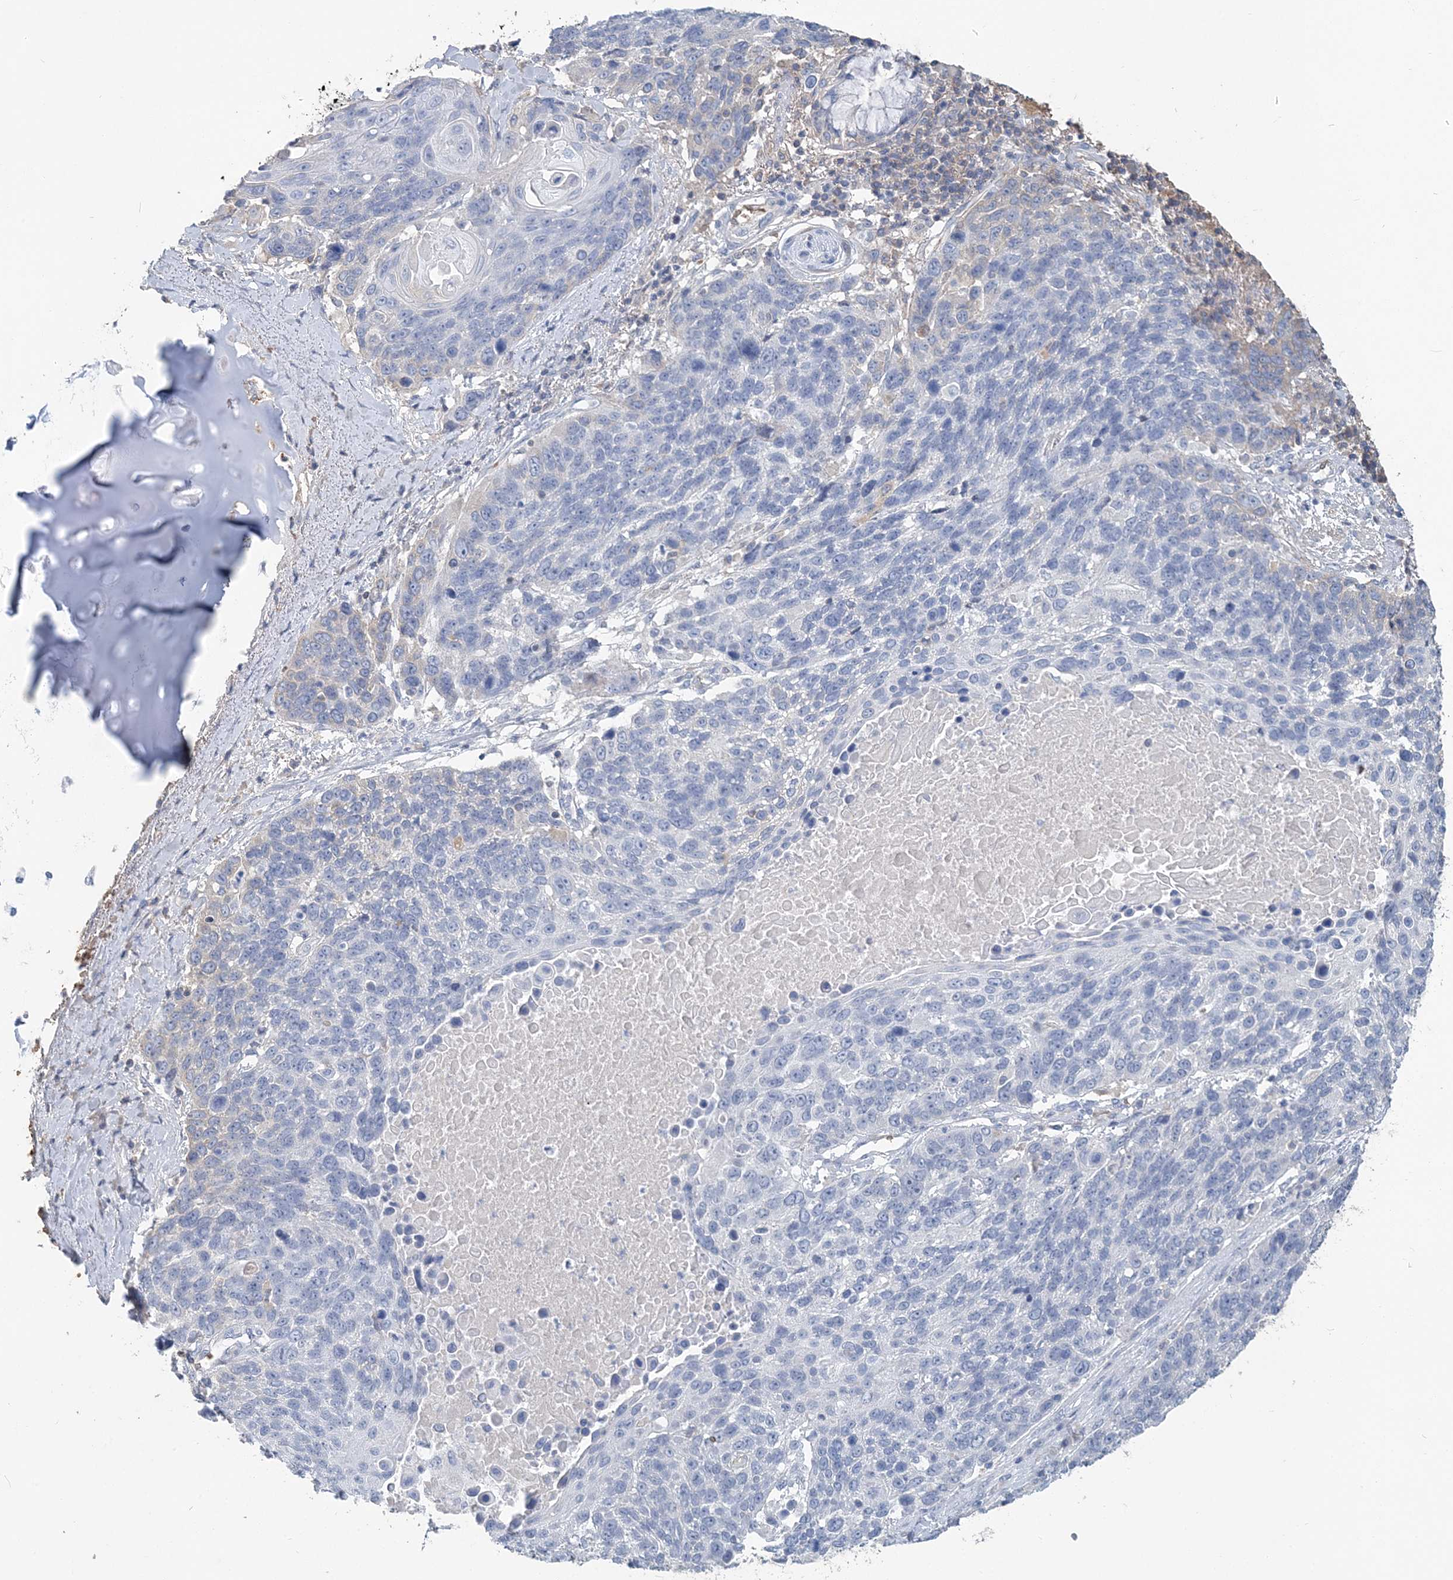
{"staining": {"intensity": "negative", "quantity": "none", "location": "none"}, "tissue": "lung cancer", "cell_type": "Tumor cells", "image_type": "cancer", "snomed": [{"axis": "morphology", "description": "Squamous cell carcinoma, NOS"}, {"axis": "topography", "description": "Lung"}], "caption": "There is no significant expression in tumor cells of lung squamous cell carcinoma. Nuclei are stained in blue.", "gene": "HBD", "patient": {"sex": "male", "age": 66}}